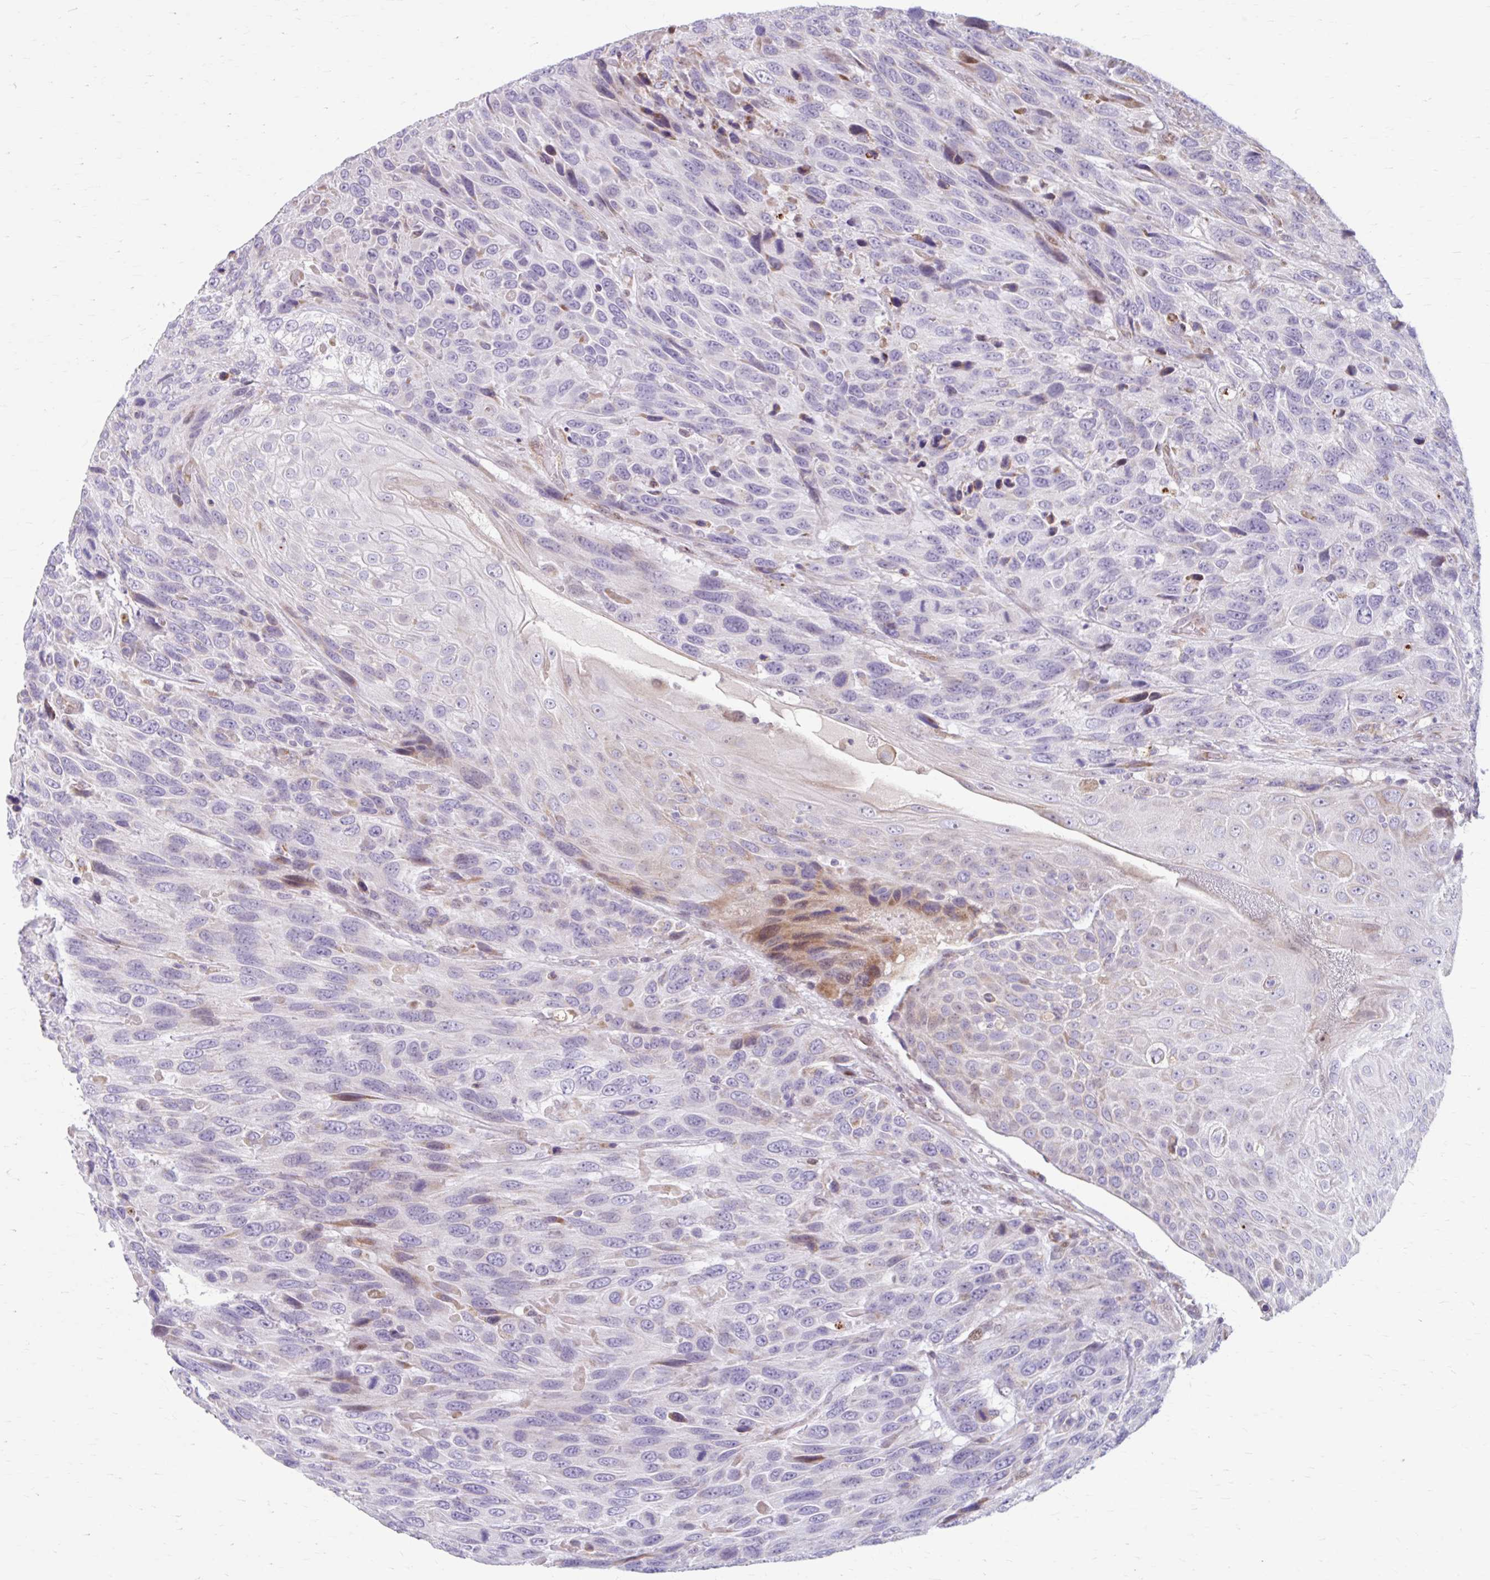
{"staining": {"intensity": "moderate", "quantity": "<25%", "location": "cytoplasmic/membranous"}, "tissue": "urothelial cancer", "cell_type": "Tumor cells", "image_type": "cancer", "snomed": [{"axis": "morphology", "description": "Urothelial carcinoma, High grade"}, {"axis": "topography", "description": "Urinary bladder"}], "caption": "High-magnification brightfield microscopy of urothelial cancer stained with DAB (brown) and counterstained with hematoxylin (blue). tumor cells exhibit moderate cytoplasmic/membranous staining is present in approximately<25% of cells.", "gene": "BEAN1", "patient": {"sex": "female", "age": 70}}